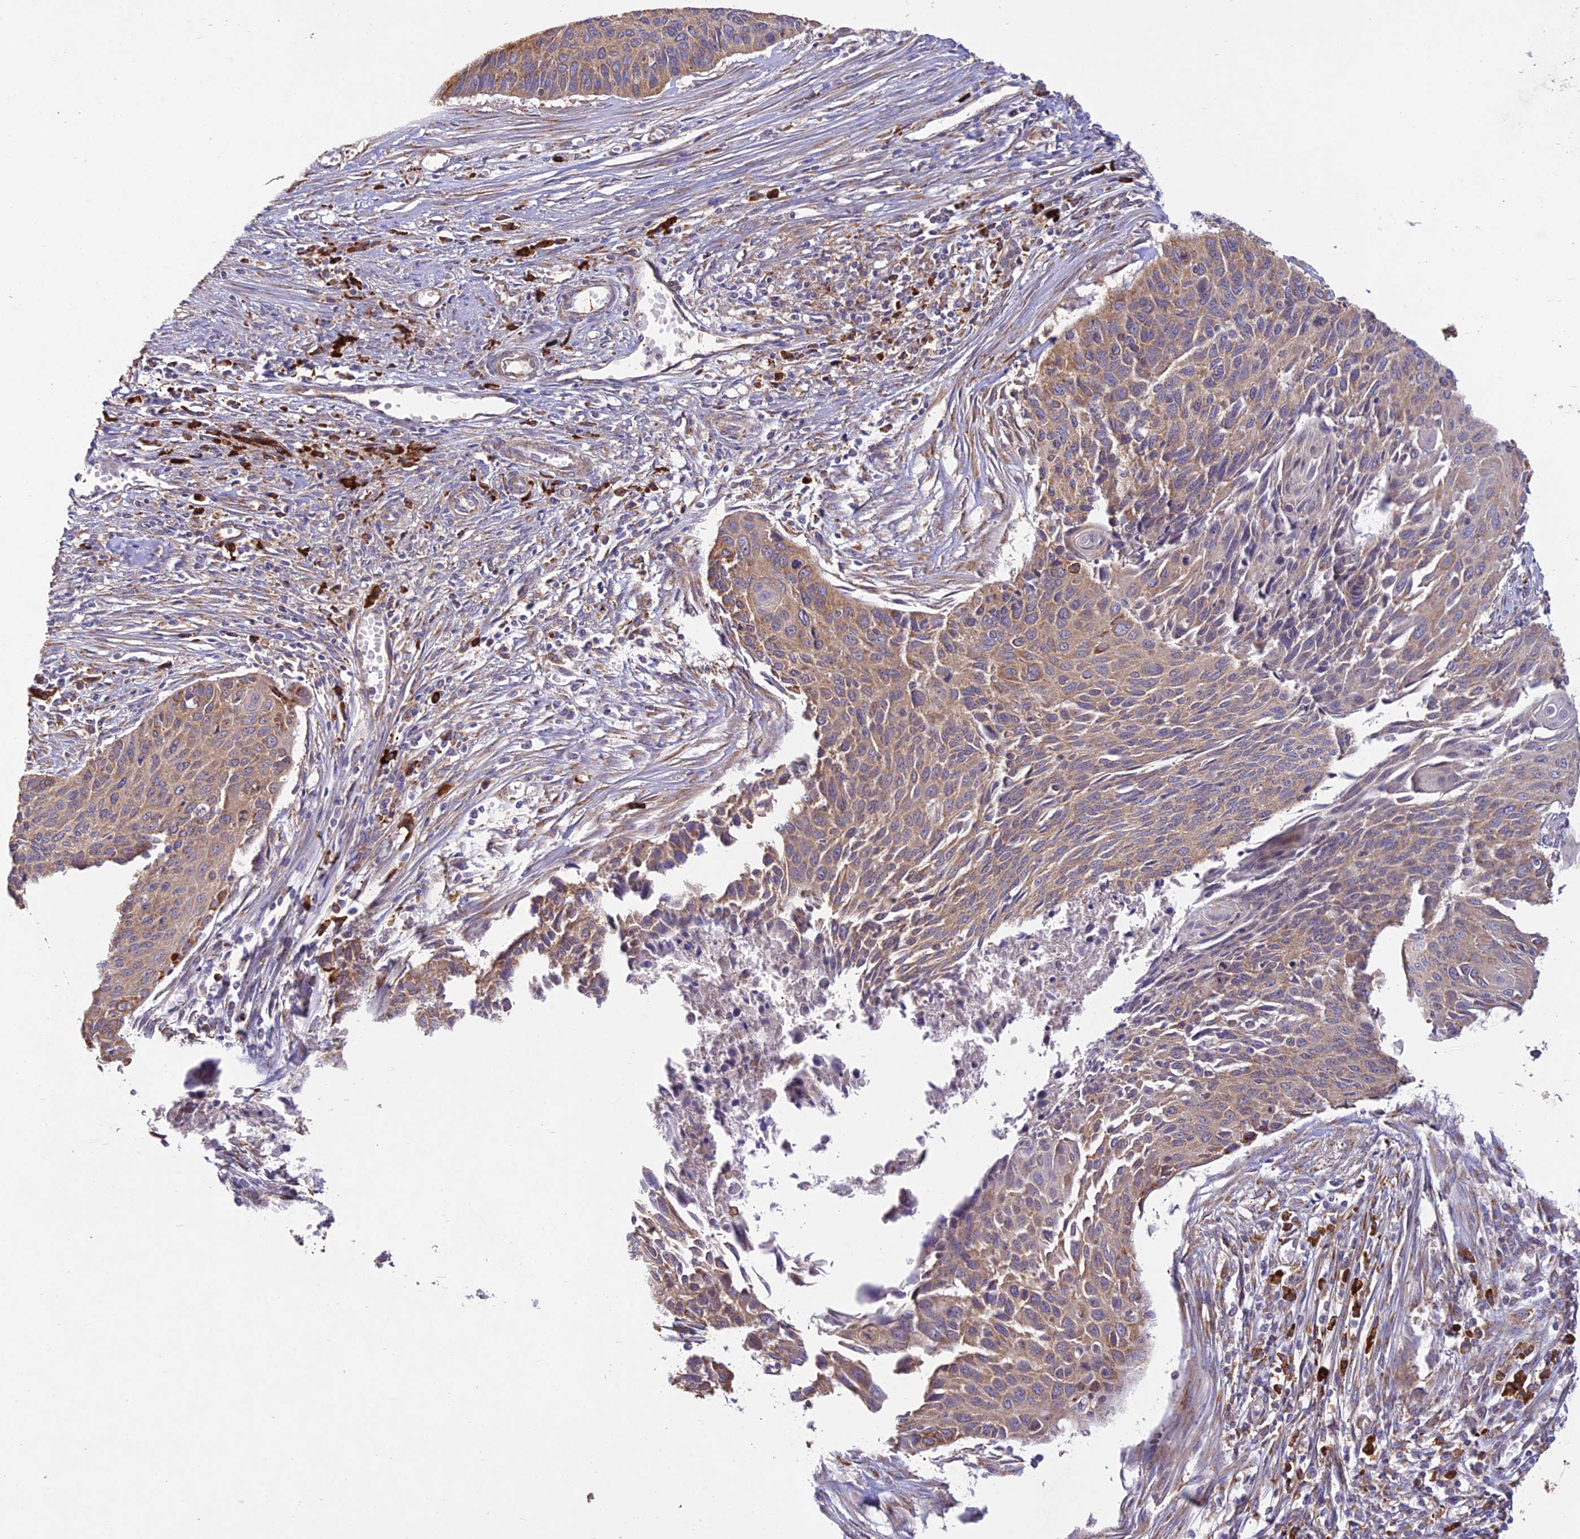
{"staining": {"intensity": "moderate", "quantity": "25%-75%", "location": "cytoplasmic/membranous"}, "tissue": "cervical cancer", "cell_type": "Tumor cells", "image_type": "cancer", "snomed": [{"axis": "morphology", "description": "Squamous cell carcinoma, NOS"}, {"axis": "topography", "description": "Cervix"}], "caption": "A brown stain shows moderate cytoplasmic/membranous expression of a protein in human cervical squamous cell carcinoma tumor cells. (brown staining indicates protein expression, while blue staining denotes nuclei).", "gene": "NXNL2", "patient": {"sex": "female", "age": 55}}